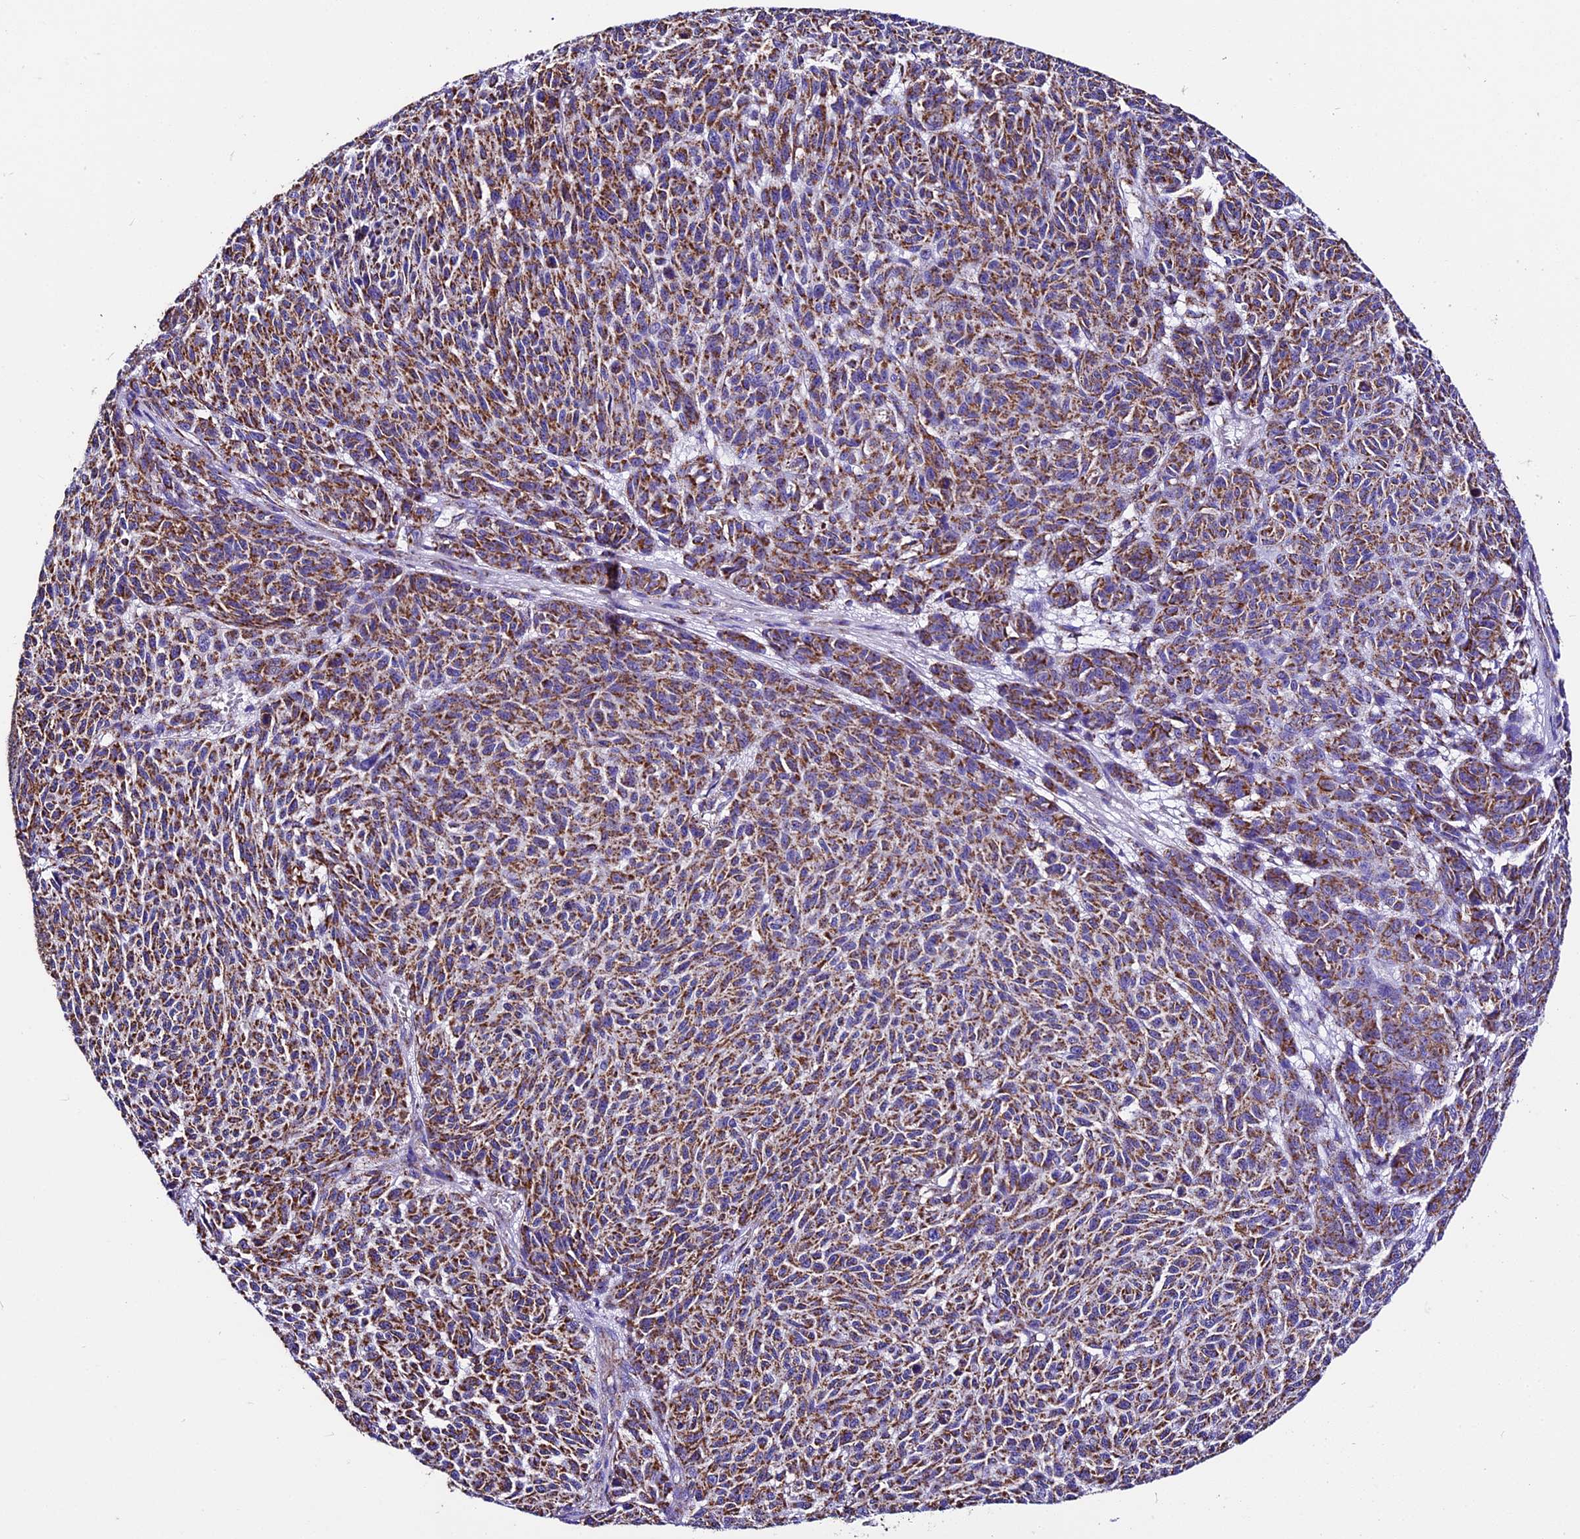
{"staining": {"intensity": "strong", "quantity": ">75%", "location": "cytoplasmic/membranous"}, "tissue": "melanoma", "cell_type": "Tumor cells", "image_type": "cancer", "snomed": [{"axis": "morphology", "description": "Malignant melanoma, NOS"}, {"axis": "topography", "description": "Skin"}], "caption": "A high-resolution histopathology image shows immunohistochemistry staining of melanoma, which displays strong cytoplasmic/membranous expression in about >75% of tumor cells.", "gene": "DCAF5", "patient": {"sex": "male", "age": 49}}